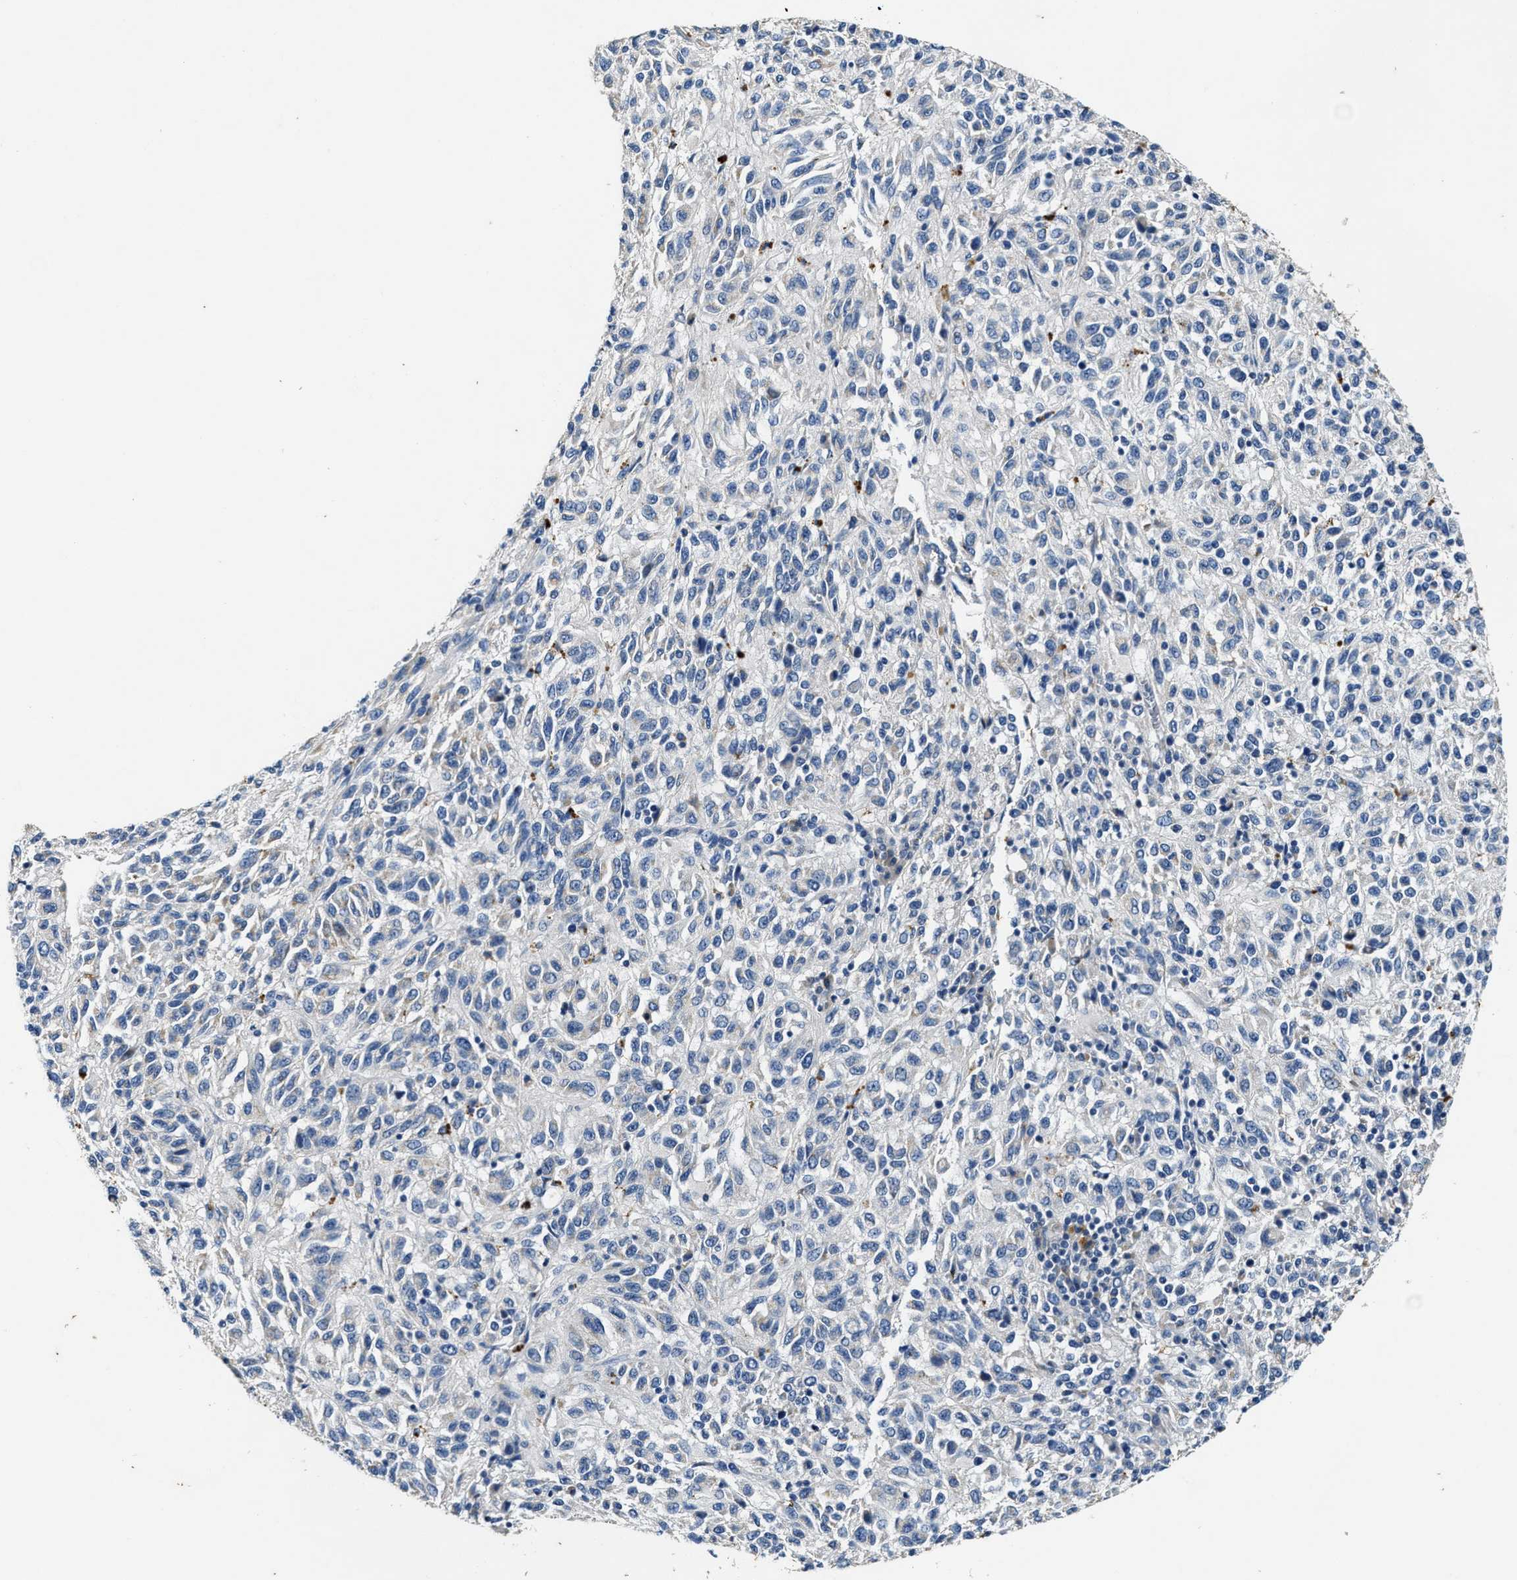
{"staining": {"intensity": "negative", "quantity": "none", "location": "none"}, "tissue": "melanoma", "cell_type": "Tumor cells", "image_type": "cancer", "snomed": [{"axis": "morphology", "description": "Malignant melanoma, Metastatic site"}, {"axis": "topography", "description": "Lung"}], "caption": "IHC of melanoma reveals no staining in tumor cells.", "gene": "SLC25A25", "patient": {"sex": "male", "age": 64}}